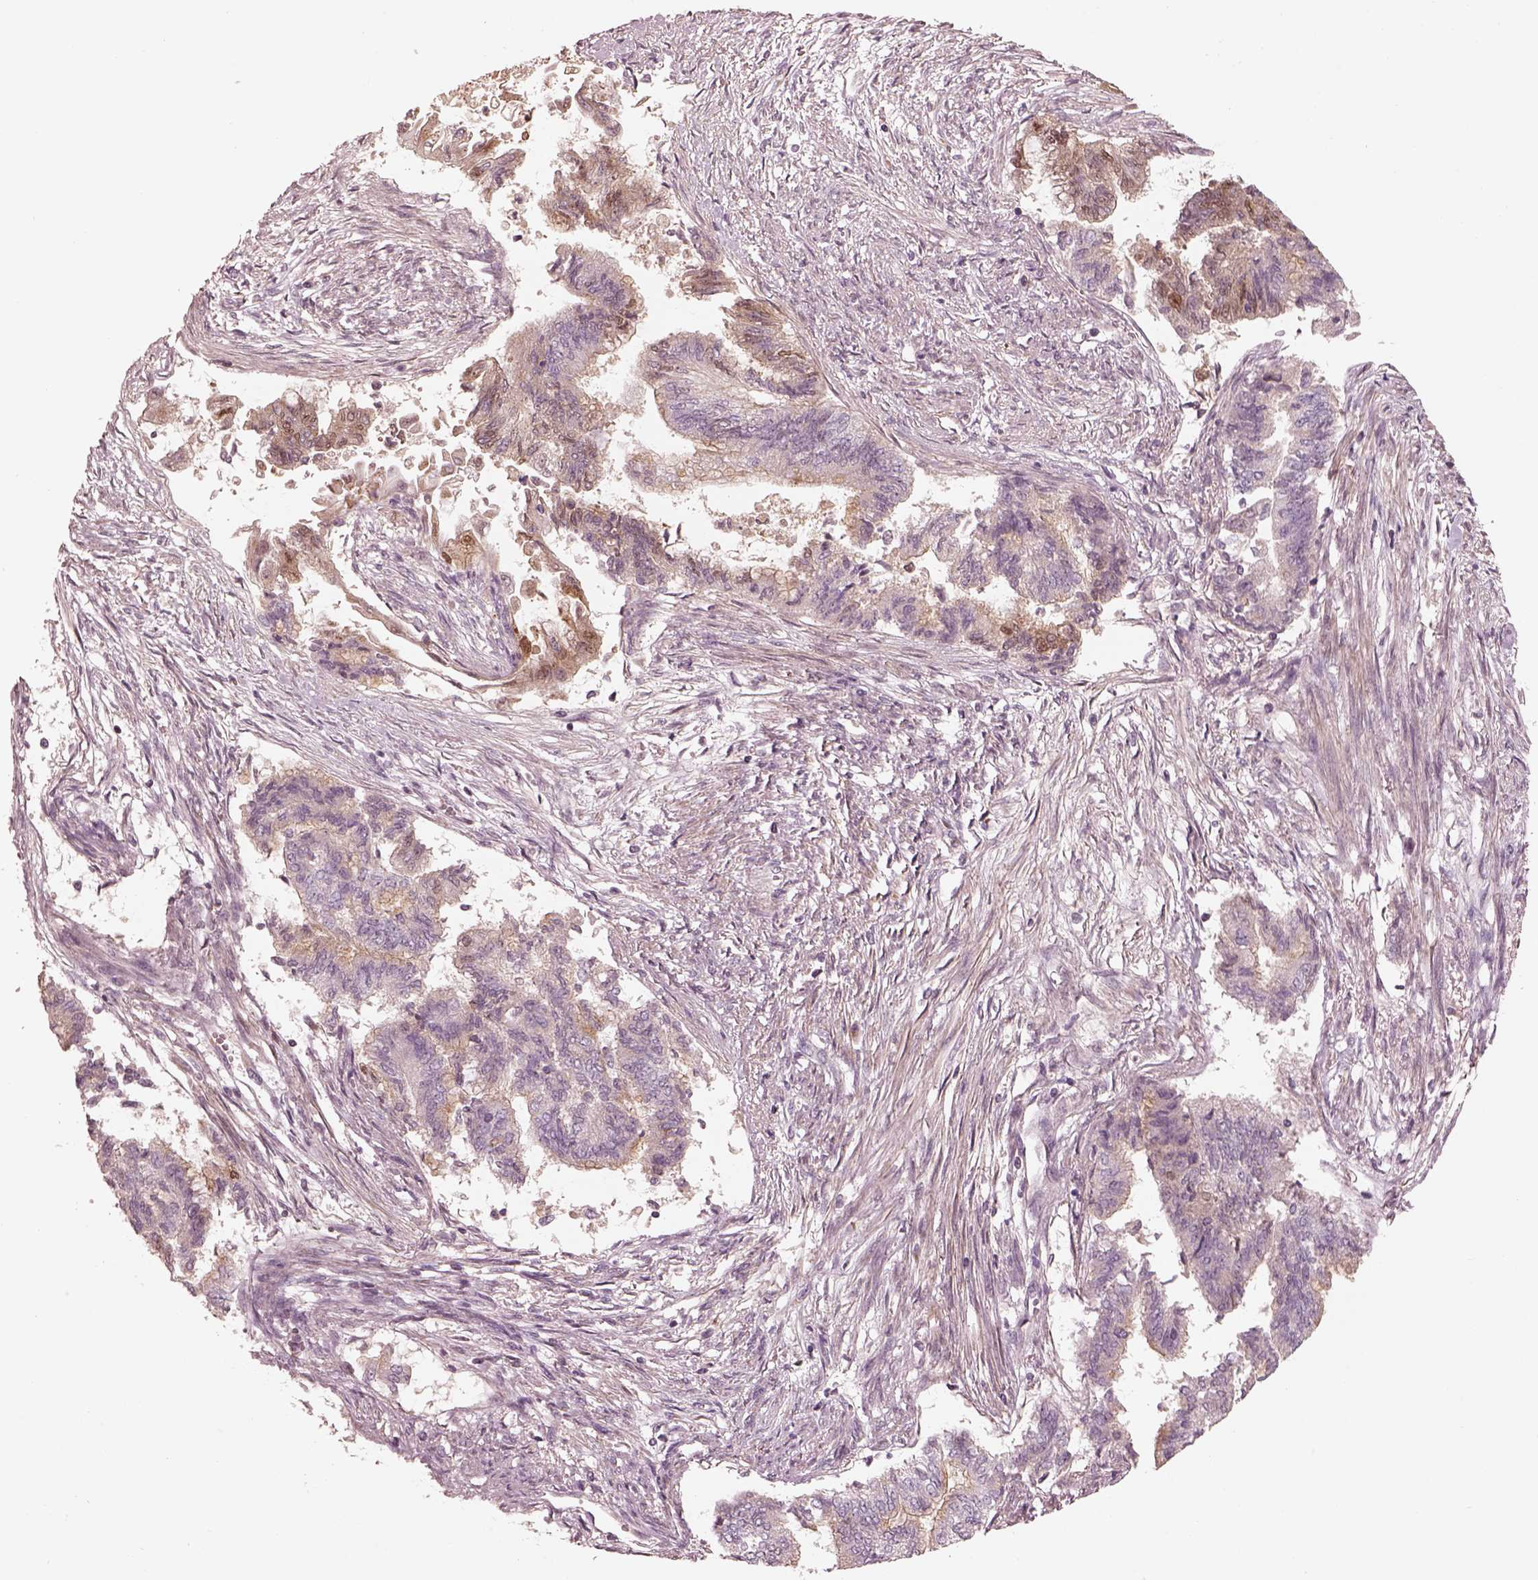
{"staining": {"intensity": "negative", "quantity": "none", "location": "none"}, "tissue": "endometrial cancer", "cell_type": "Tumor cells", "image_type": "cancer", "snomed": [{"axis": "morphology", "description": "Adenocarcinoma, NOS"}, {"axis": "topography", "description": "Endometrium"}], "caption": "IHC image of neoplastic tissue: endometrial cancer (adenocarcinoma) stained with DAB (3,3'-diaminobenzidine) displays no significant protein positivity in tumor cells.", "gene": "SDCBP2", "patient": {"sex": "female", "age": 65}}